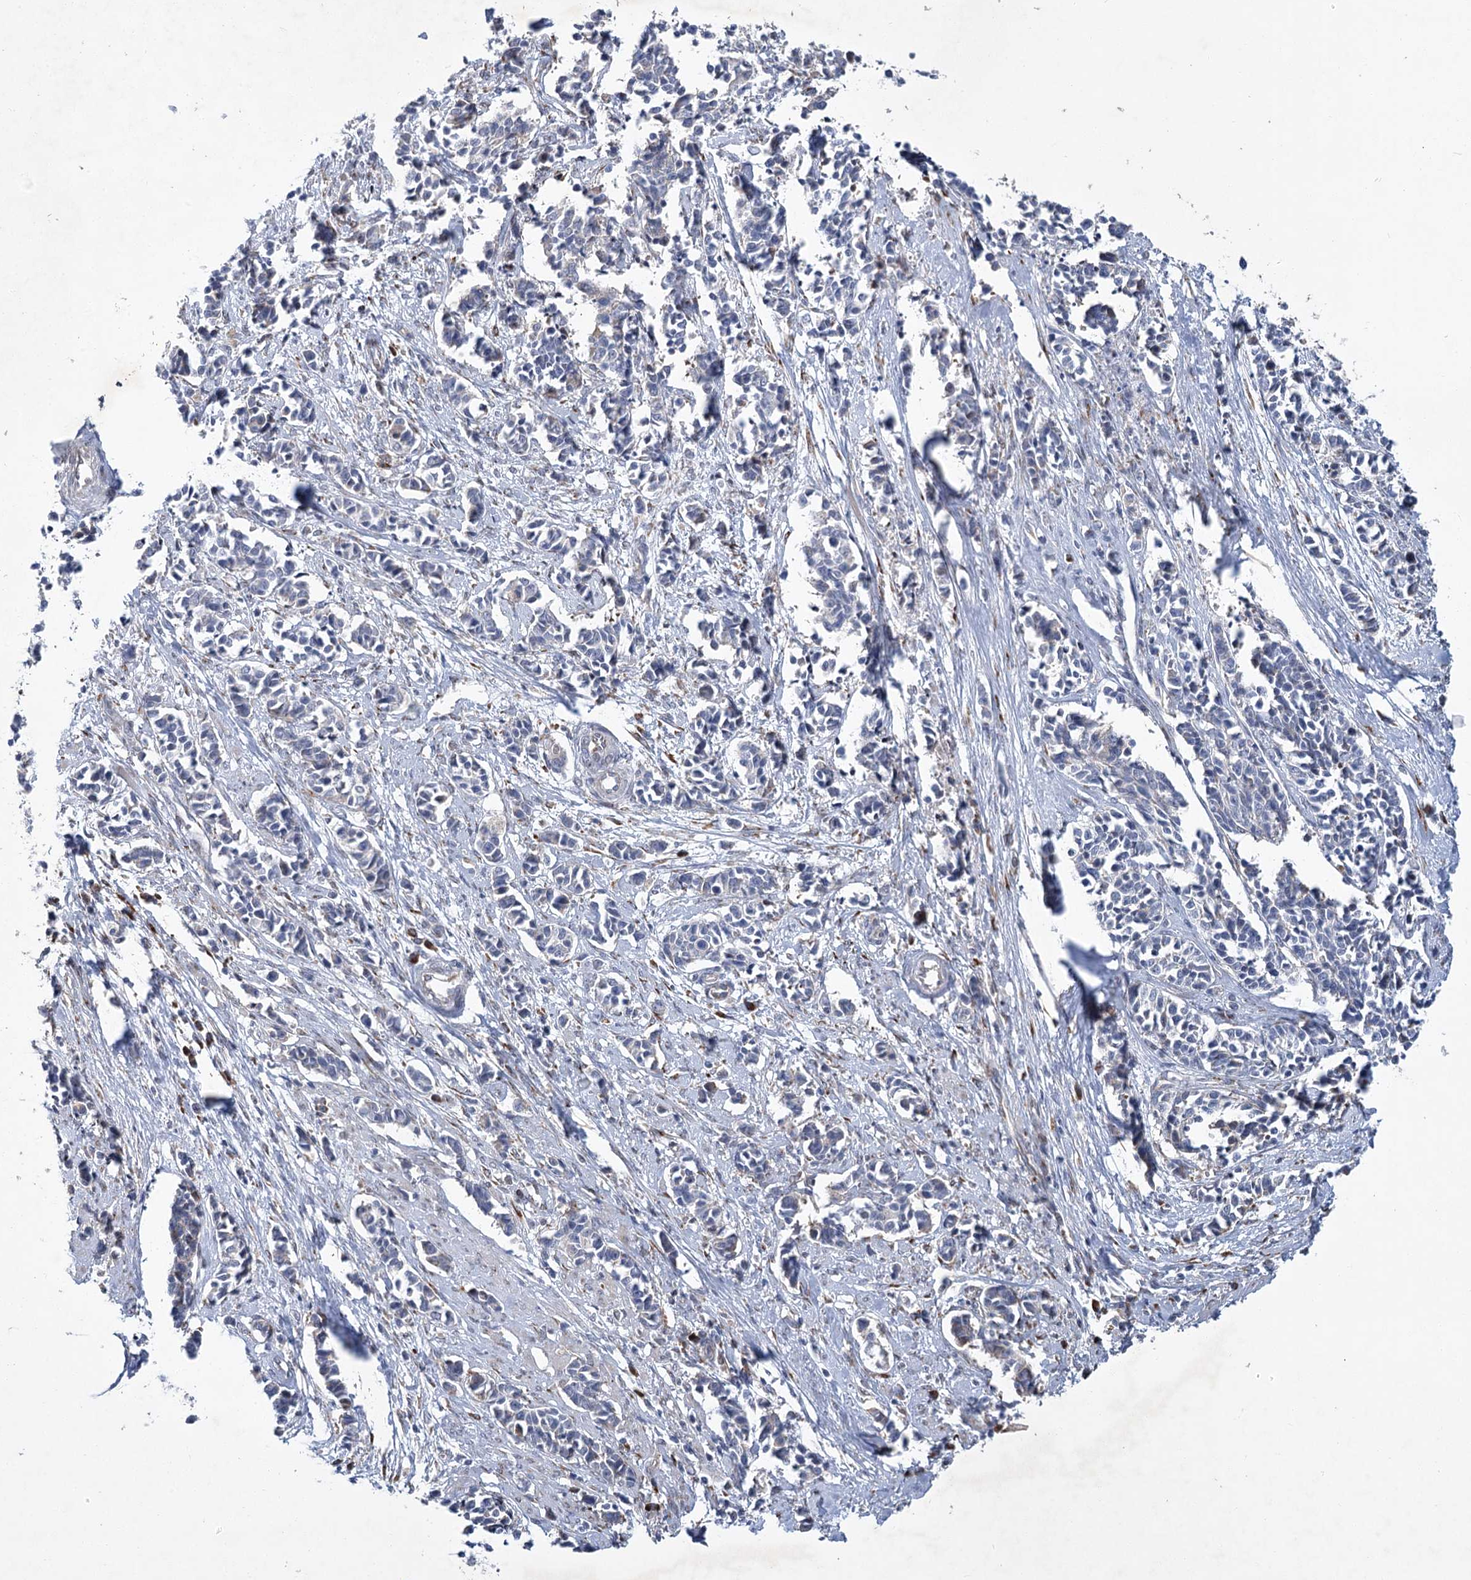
{"staining": {"intensity": "negative", "quantity": "none", "location": "none"}, "tissue": "cervical cancer", "cell_type": "Tumor cells", "image_type": "cancer", "snomed": [{"axis": "morphology", "description": "Normal tissue, NOS"}, {"axis": "morphology", "description": "Squamous cell carcinoma, NOS"}, {"axis": "topography", "description": "Cervix"}], "caption": "IHC histopathology image of human cervical cancer stained for a protein (brown), which demonstrates no expression in tumor cells. (Brightfield microscopy of DAB immunohistochemistry (IHC) at high magnification).", "gene": "GCNT4", "patient": {"sex": "female", "age": 35}}